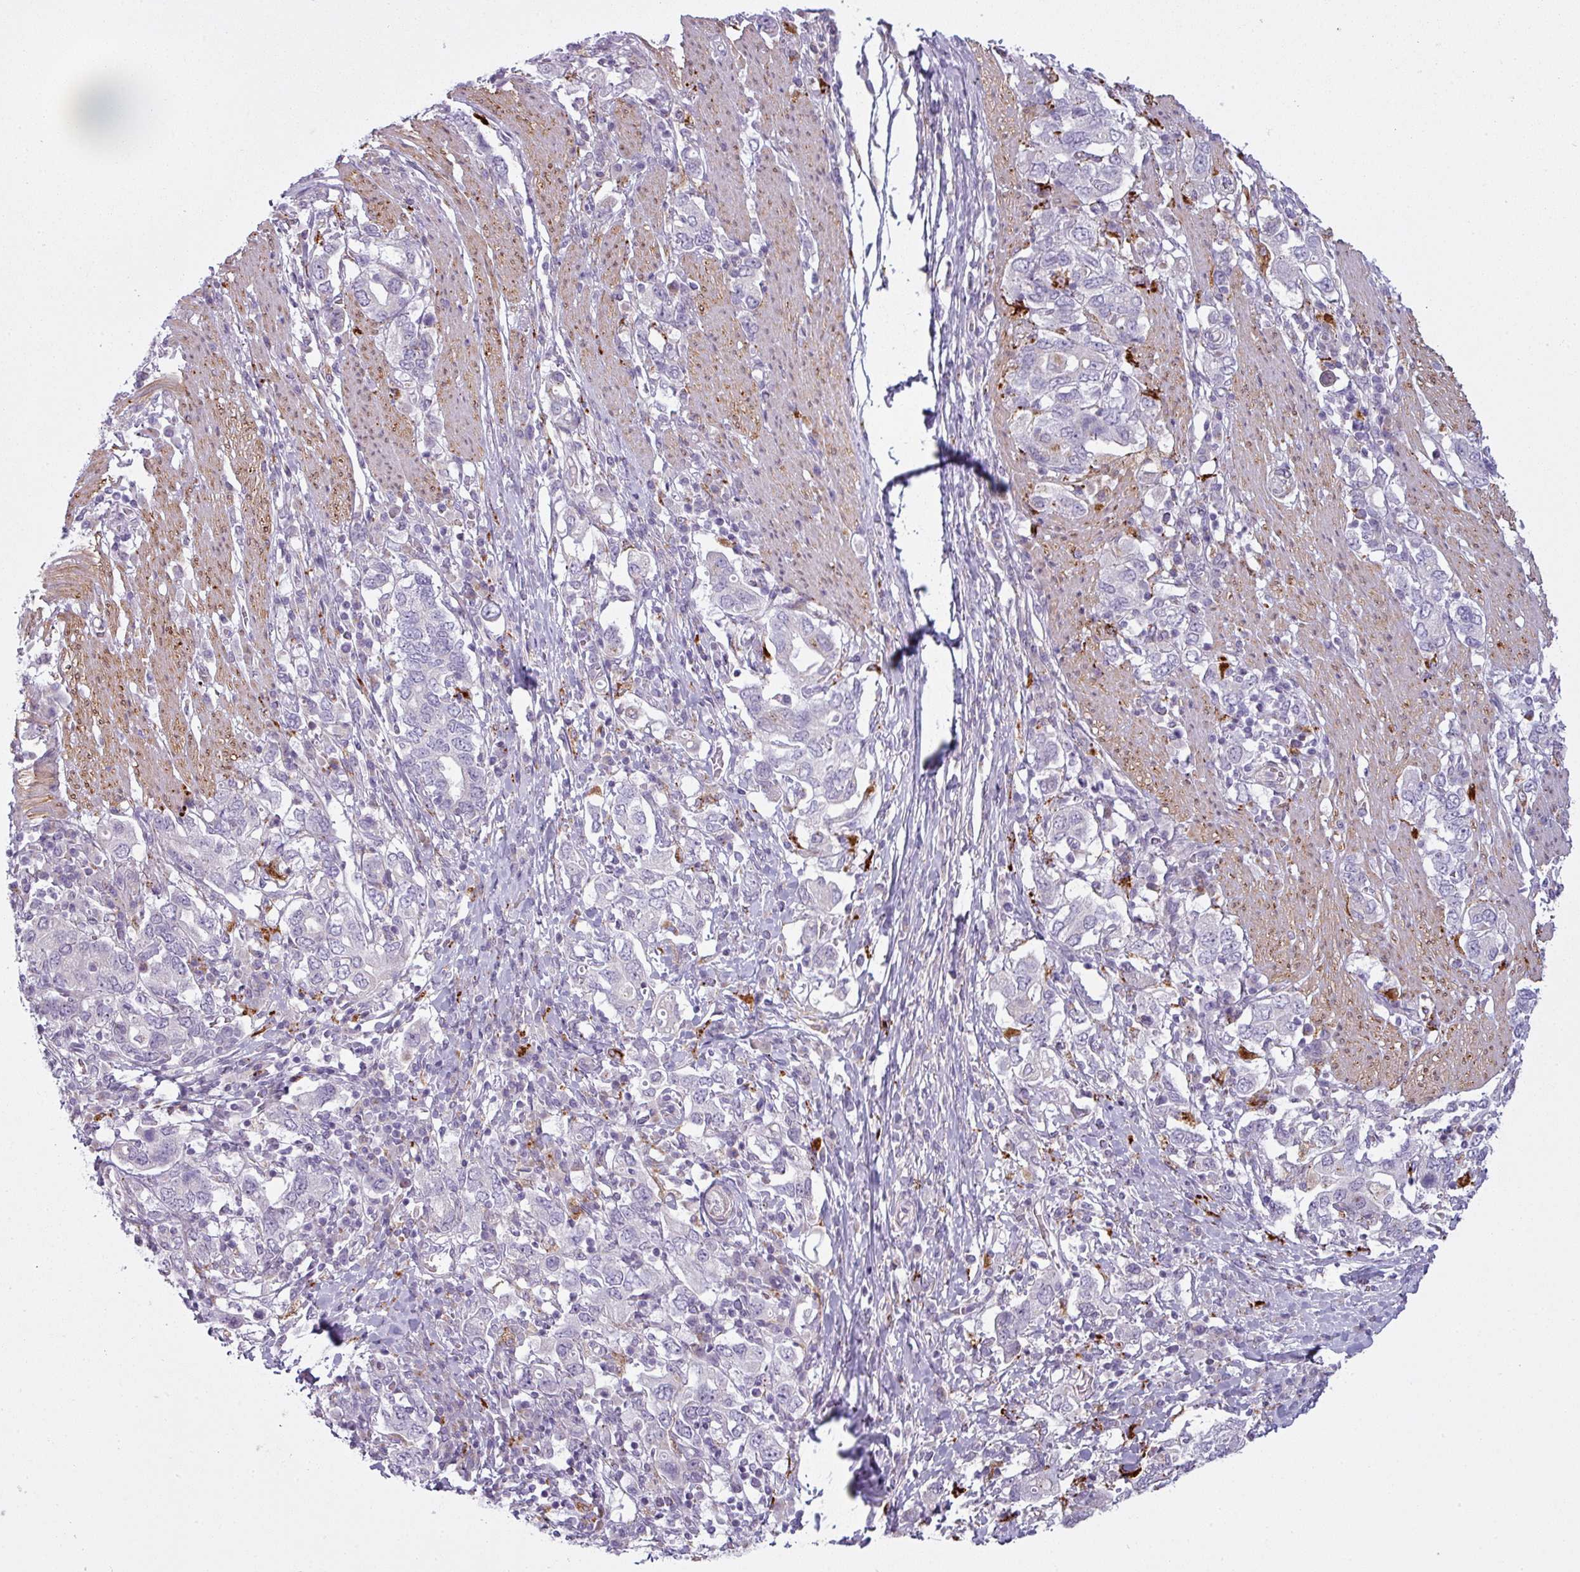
{"staining": {"intensity": "negative", "quantity": "none", "location": "none"}, "tissue": "stomach cancer", "cell_type": "Tumor cells", "image_type": "cancer", "snomed": [{"axis": "morphology", "description": "Adenocarcinoma, NOS"}, {"axis": "topography", "description": "Stomach, upper"}, {"axis": "topography", "description": "Stomach"}], "caption": "A high-resolution histopathology image shows immunohistochemistry (IHC) staining of stomach adenocarcinoma, which displays no significant staining in tumor cells.", "gene": "MAP7D2", "patient": {"sex": "male", "age": 62}}